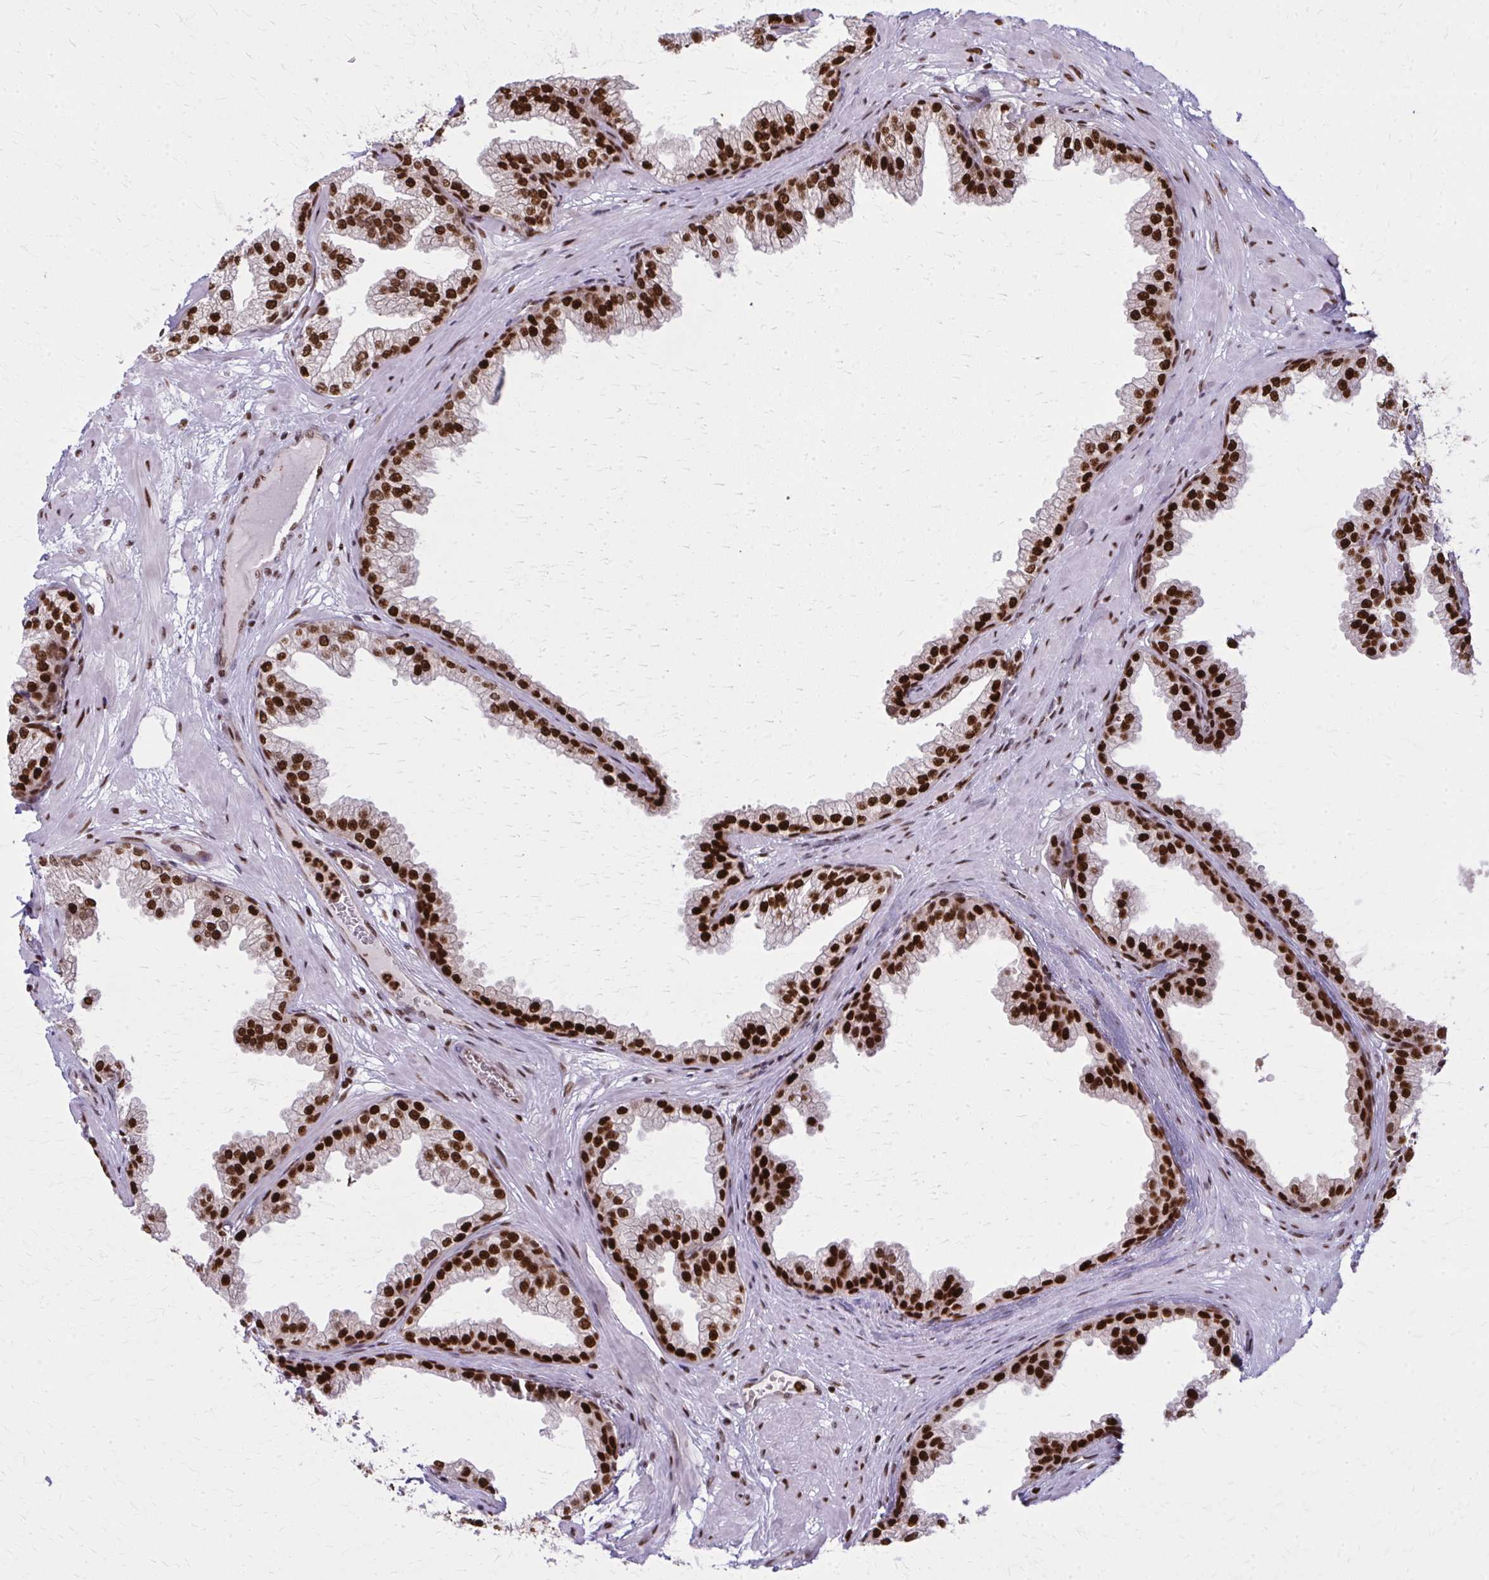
{"staining": {"intensity": "strong", "quantity": ">75%", "location": "nuclear"}, "tissue": "prostate", "cell_type": "Glandular cells", "image_type": "normal", "snomed": [{"axis": "morphology", "description": "Normal tissue, NOS"}, {"axis": "topography", "description": "Prostate"}], "caption": "Protein staining demonstrates strong nuclear staining in approximately >75% of glandular cells in unremarkable prostate. Ihc stains the protein in brown and the nuclei are stained blue.", "gene": "ZNF559", "patient": {"sex": "male", "age": 37}}